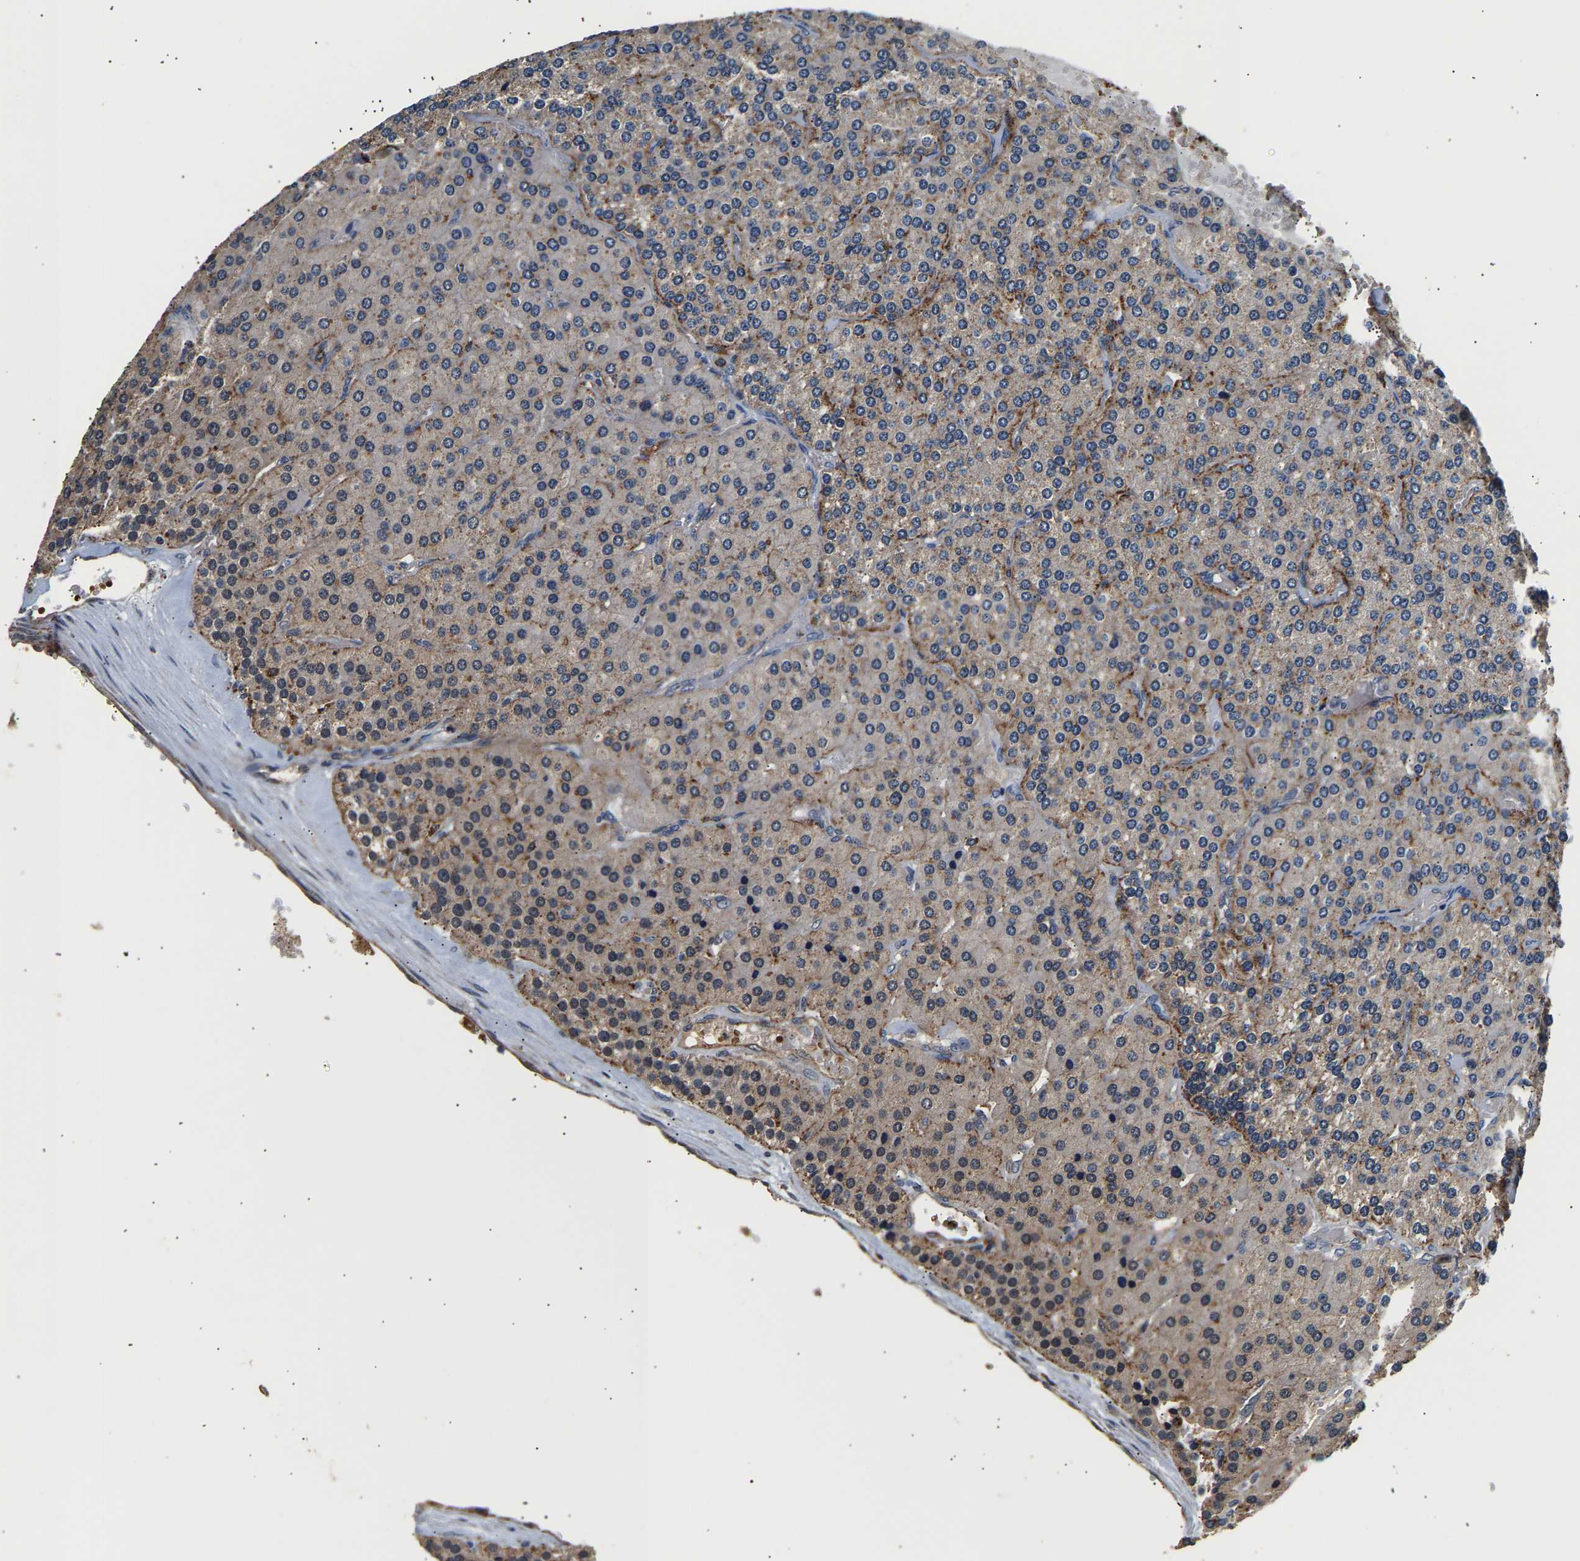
{"staining": {"intensity": "moderate", "quantity": "<25%", "location": "cytoplasmic/membranous"}, "tissue": "parathyroid gland", "cell_type": "Glandular cells", "image_type": "normal", "snomed": [{"axis": "morphology", "description": "Normal tissue, NOS"}, {"axis": "morphology", "description": "Adenoma, NOS"}, {"axis": "topography", "description": "Parathyroid gland"}], "caption": "A photomicrograph of parathyroid gland stained for a protein exhibits moderate cytoplasmic/membranous brown staining in glandular cells.", "gene": "SMU1", "patient": {"sex": "female", "age": 86}}